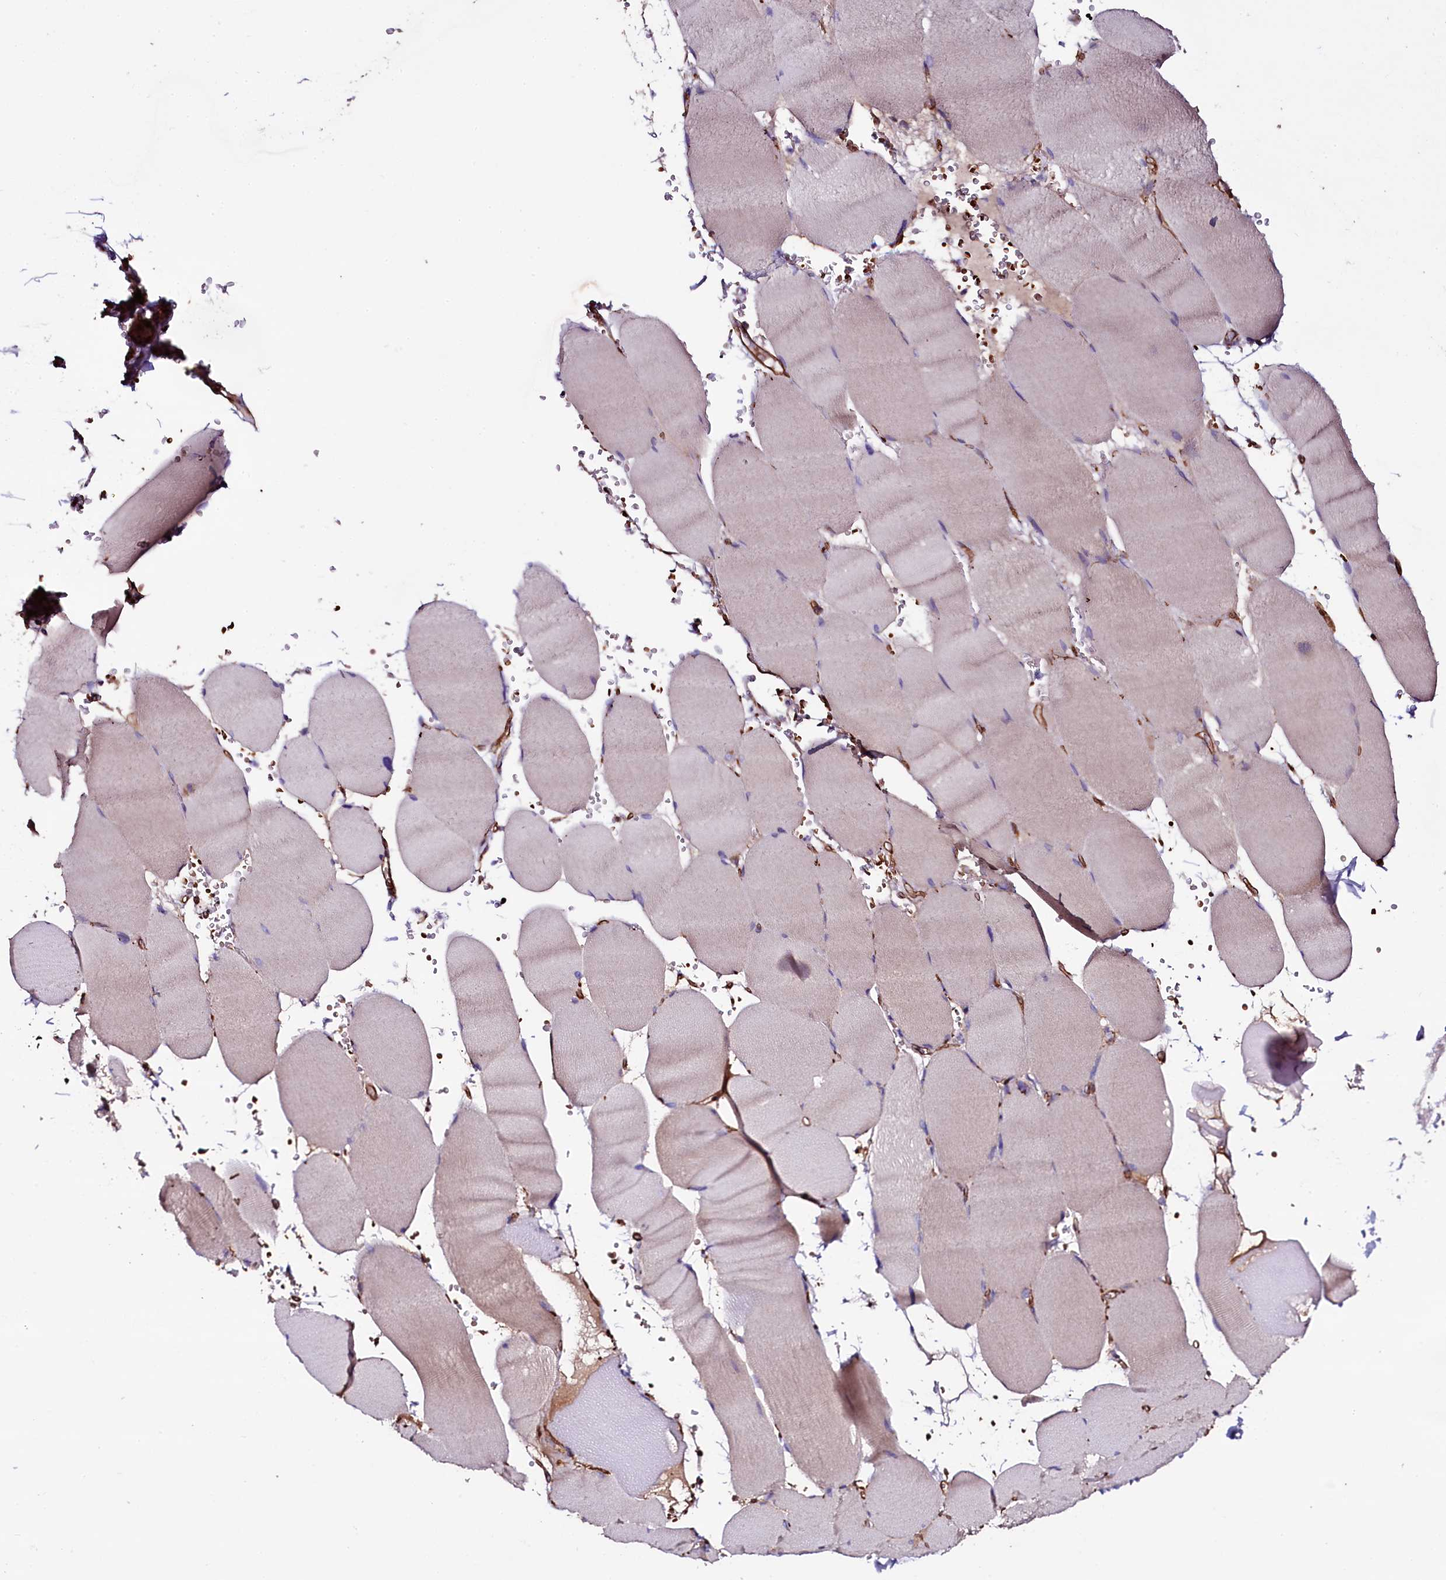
{"staining": {"intensity": "weak", "quantity": "<25%", "location": "cytoplasmic/membranous"}, "tissue": "skeletal muscle", "cell_type": "Myocytes", "image_type": "normal", "snomed": [{"axis": "morphology", "description": "Normal tissue, NOS"}, {"axis": "topography", "description": "Skeletal muscle"}, {"axis": "topography", "description": "Head-Neck"}], "caption": "Myocytes show no significant positivity in normal skeletal muscle. (DAB (3,3'-diaminobenzidine) immunohistochemistry (IHC) visualized using brightfield microscopy, high magnification).", "gene": "MEX3C", "patient": {"sex": "male", "age": 66}}